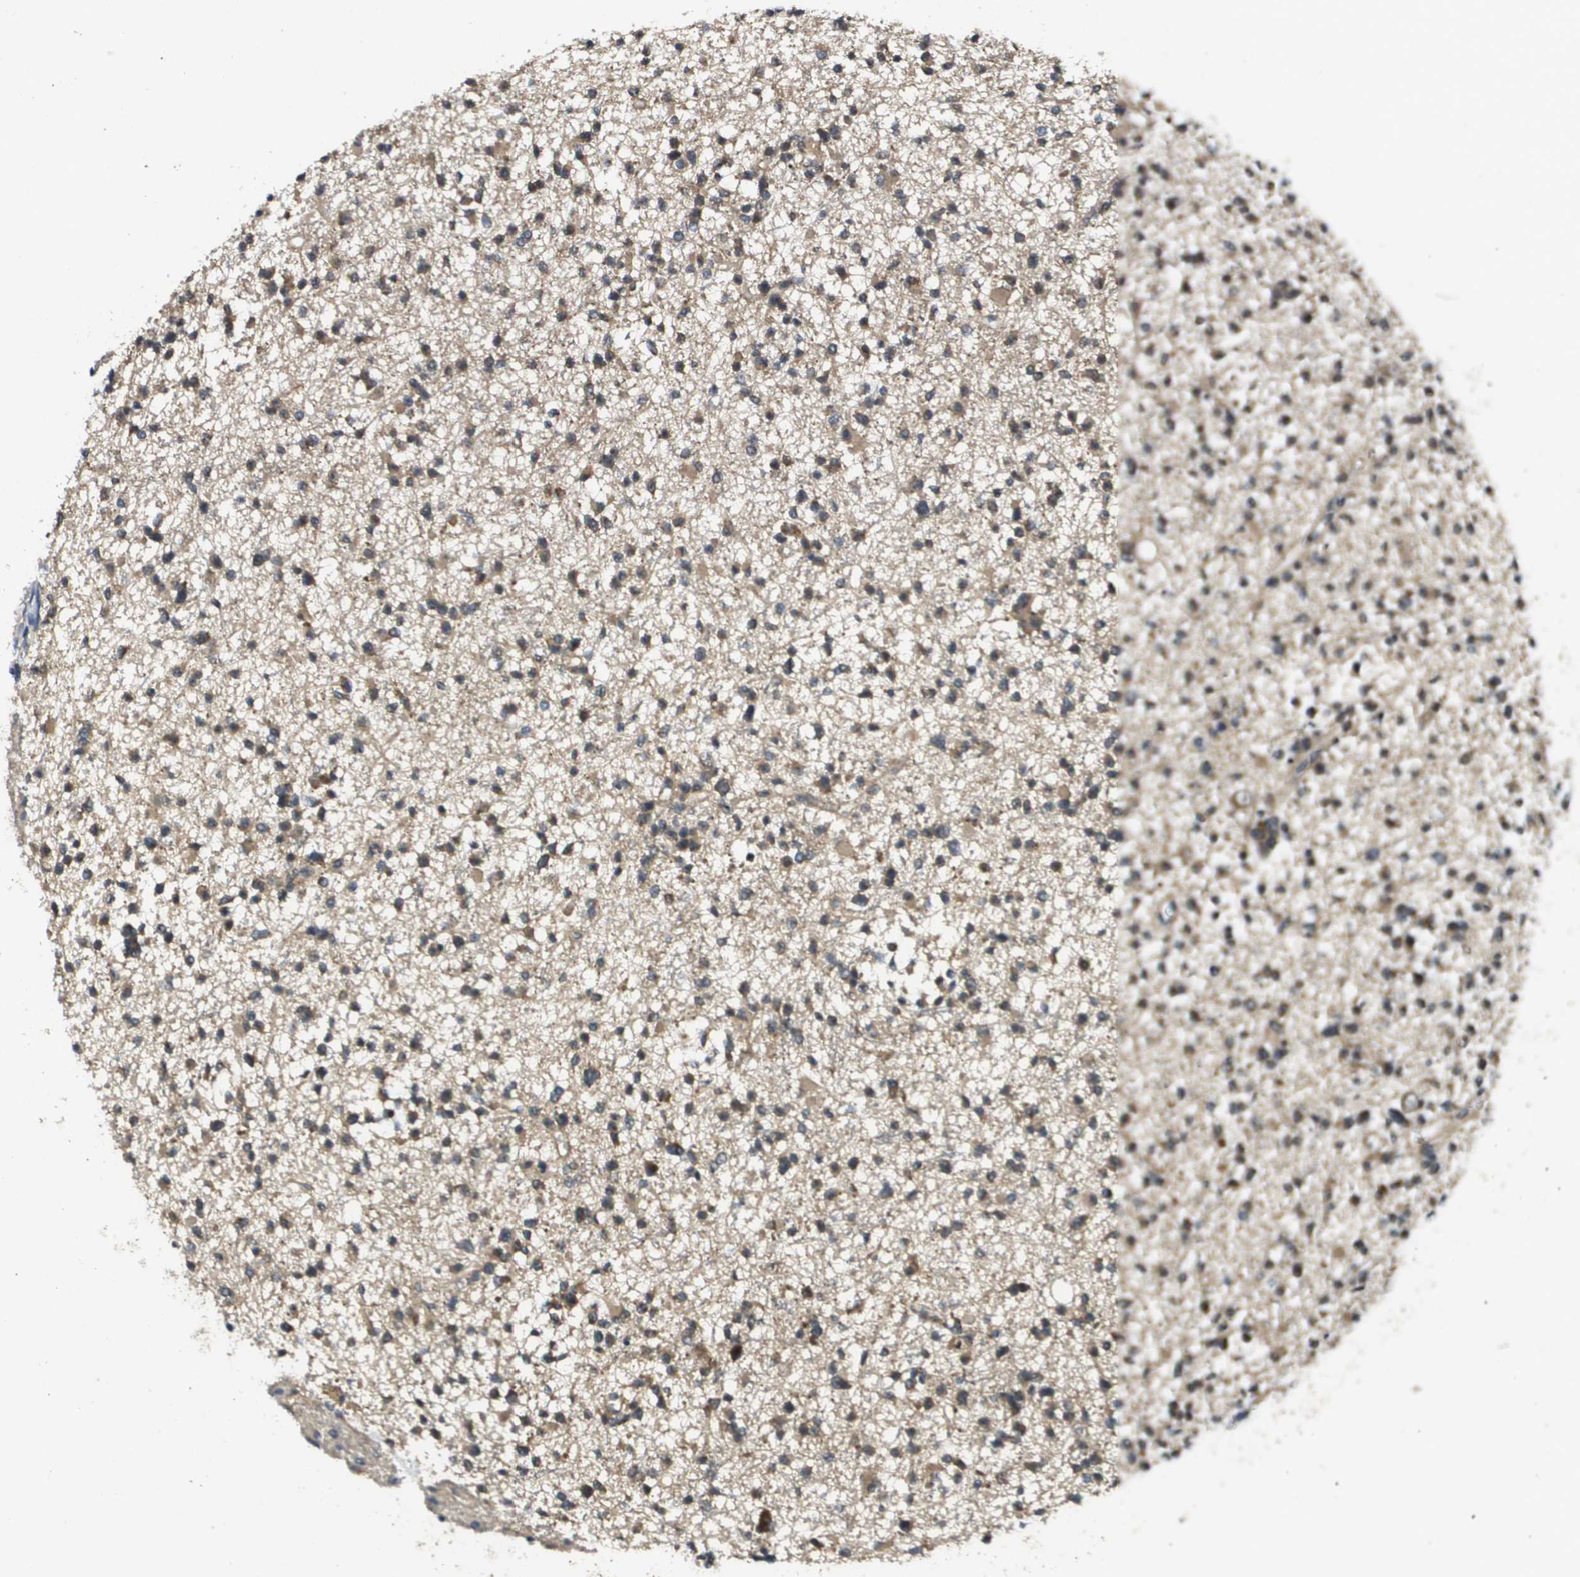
{"staining": {"intensity": "moderate", "quantity": ">75%", "location": "cytoplasmic/membranous"}, "tissue": "glioma", "cell_type": "Tumor cells", "image_type": "cancer", "snomed": [{"axis": "morphology", "description": "Glioma, malignant, Low grade"}, {"axis": "topography", "description": "Brain"}], "caption": "Low-grade glioma (malignant) stained with DAB immunohistochemistry displays medium levels of moderate cytoplasmic/membranous expression in approximately >75% of tumor cells.", "gene": "RBM38", "patient": {"sex": "female", "age": 22}}